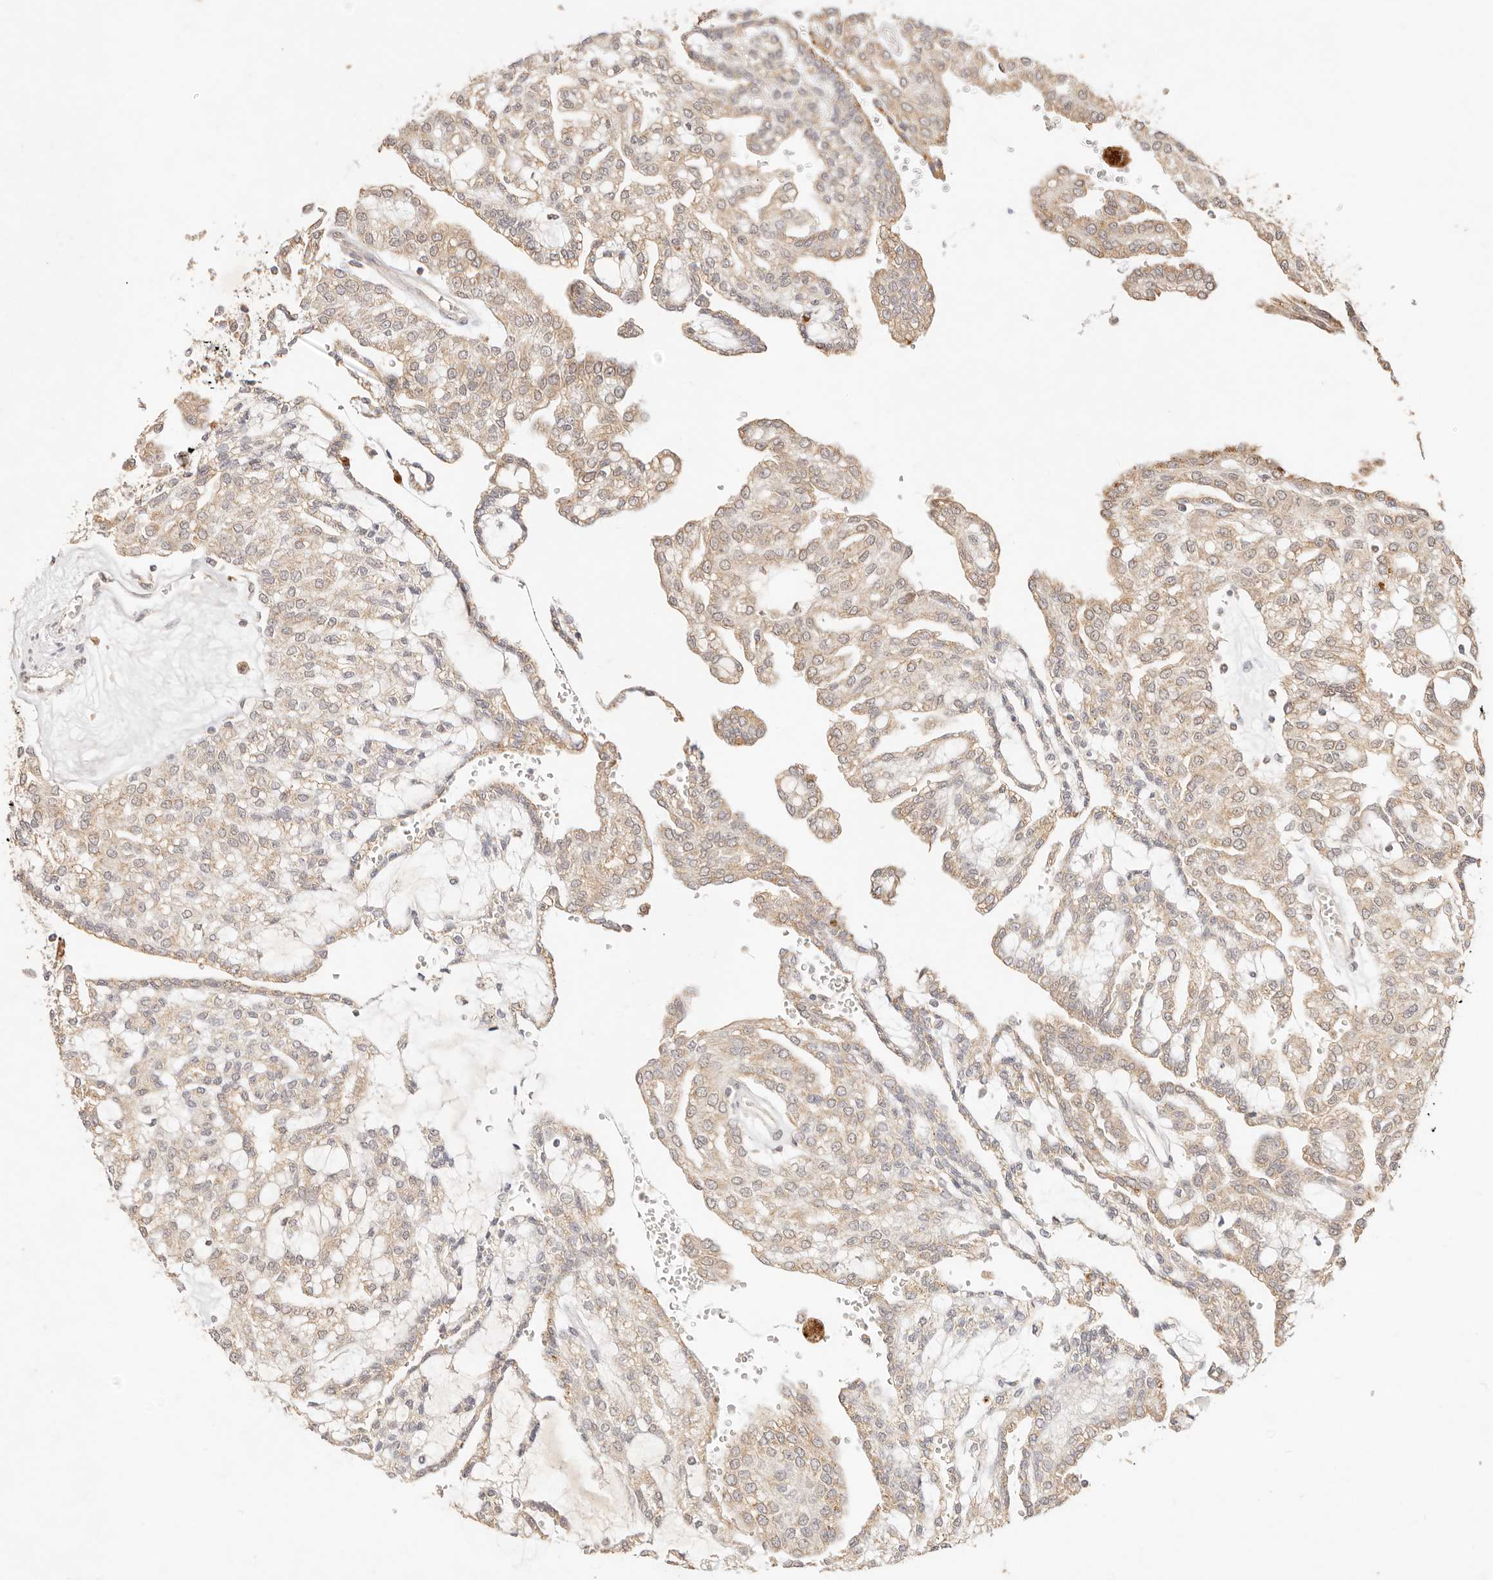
{"staining": {"intensity": "weak", "quantity": ">75%", "location": "cytoplasmic/membranous"}, "tissue": "renal cancer", "cell_type": "Tumor cells", "image_type": "cancer", "snomed": [{"axis": "morphology", "description": "Adenocarcinoma, NOS"}, {"axis": "topography", "description": "Kidney"}], "caption": "Renal cancer stained with a brown dye displays weak cytoplasmic/membranous positive expression in approximately >75% of tumor cells.", "gene": "TRIM11", "patient": {"sex": "male", "age": 63}}